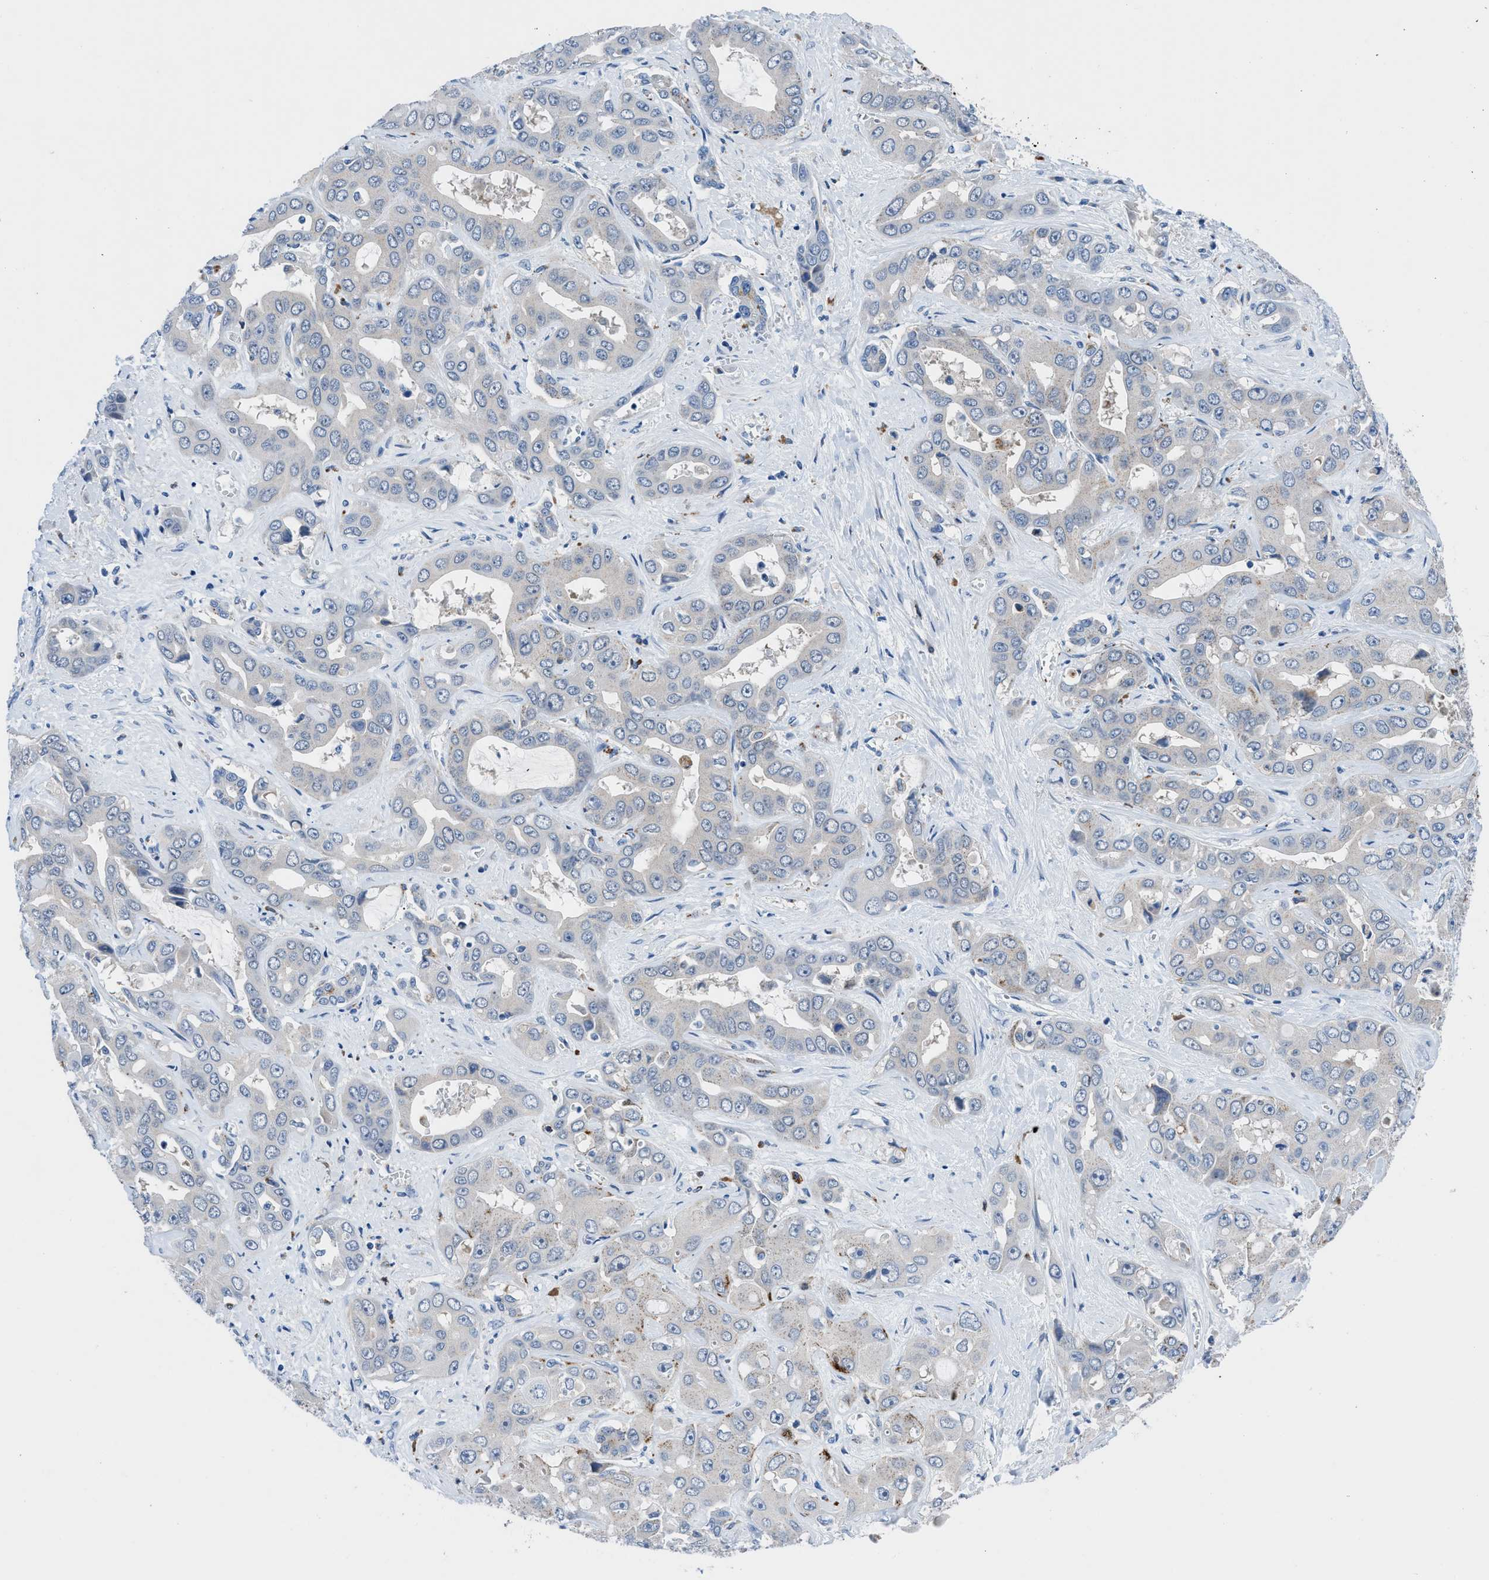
{"staining": {"intensity": "weak", "quantity": "<25%", "location": "cytoplasmic/membranous"}, "tissue": "liver cancer", "cell_type": "Tumor cells", "image_type": "cancer", "snomed": [{"axis": "morphology", "description": "Cholangiocarcinoma"}, {"axis": "topography", "description": "Liver"}], "caption": "High power microscopy photomicrograph of an immunohistochemistry (IHC) photomicrograph of liver cancer (cholangiocarcinoma), revealing no significant staining in tumor cells. (DAB immunohistochemistry (IHC) with hematoxylin counter stain).", "gene": "UAP1", "patient": {"sex": "female", "age": 52}}